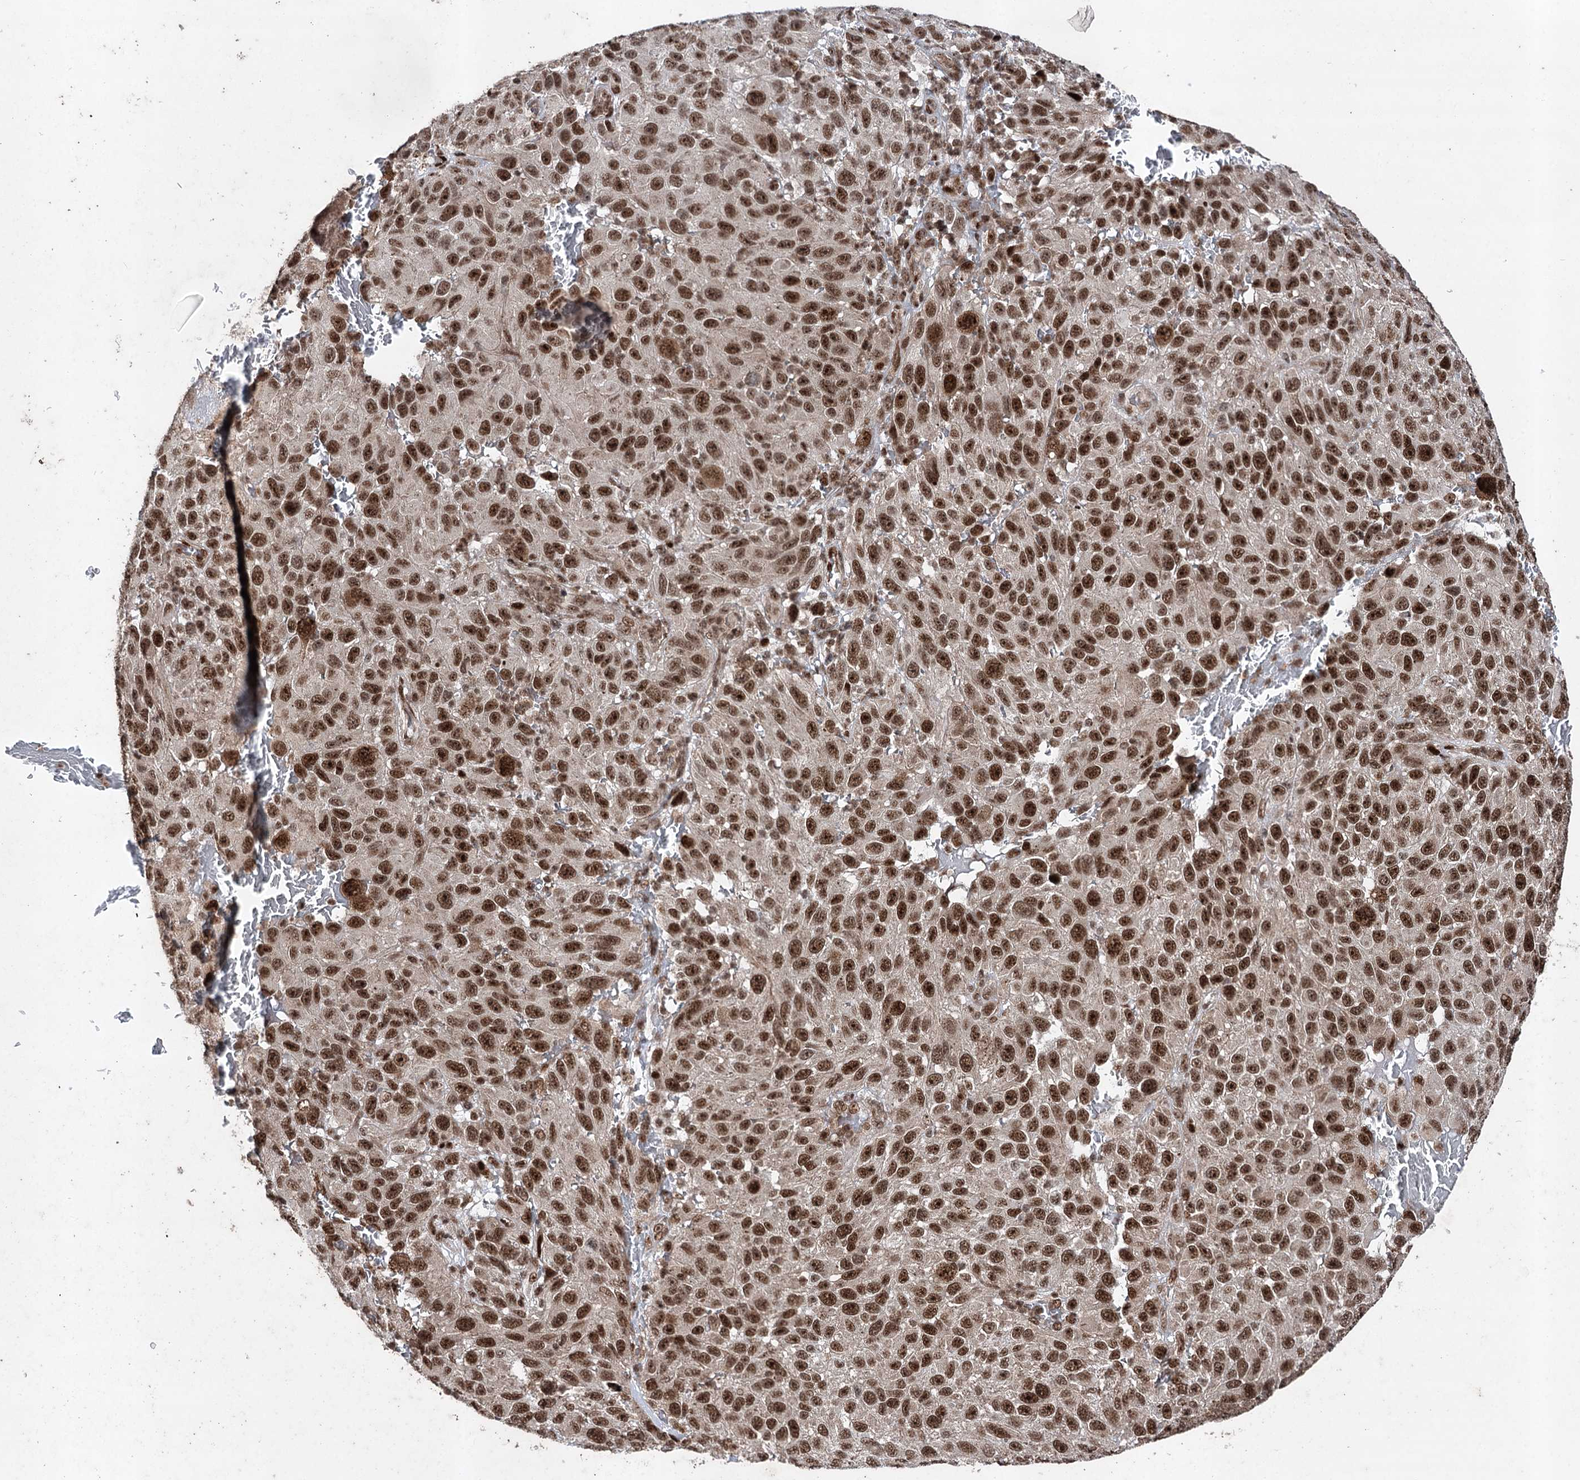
{"staining": {"intensity": "strong", "quantity": ">75%", "location": "nuclear"}, "tissue": "melanoma", "cell_type": "Tumor cells", "image_type": "cancer", "snomed": [{"axis": "morphology", "description": "Malignant melanoma, NOS"}, {"axis": "topography", "description": "Skin"}], "caption": "Brown immunohistochemical staining in melanoma reveals strong nuclear staining in about >75% of tumor cells.", "gene": "PDCD4", "patient": {"sex": "female", "age": 96}}